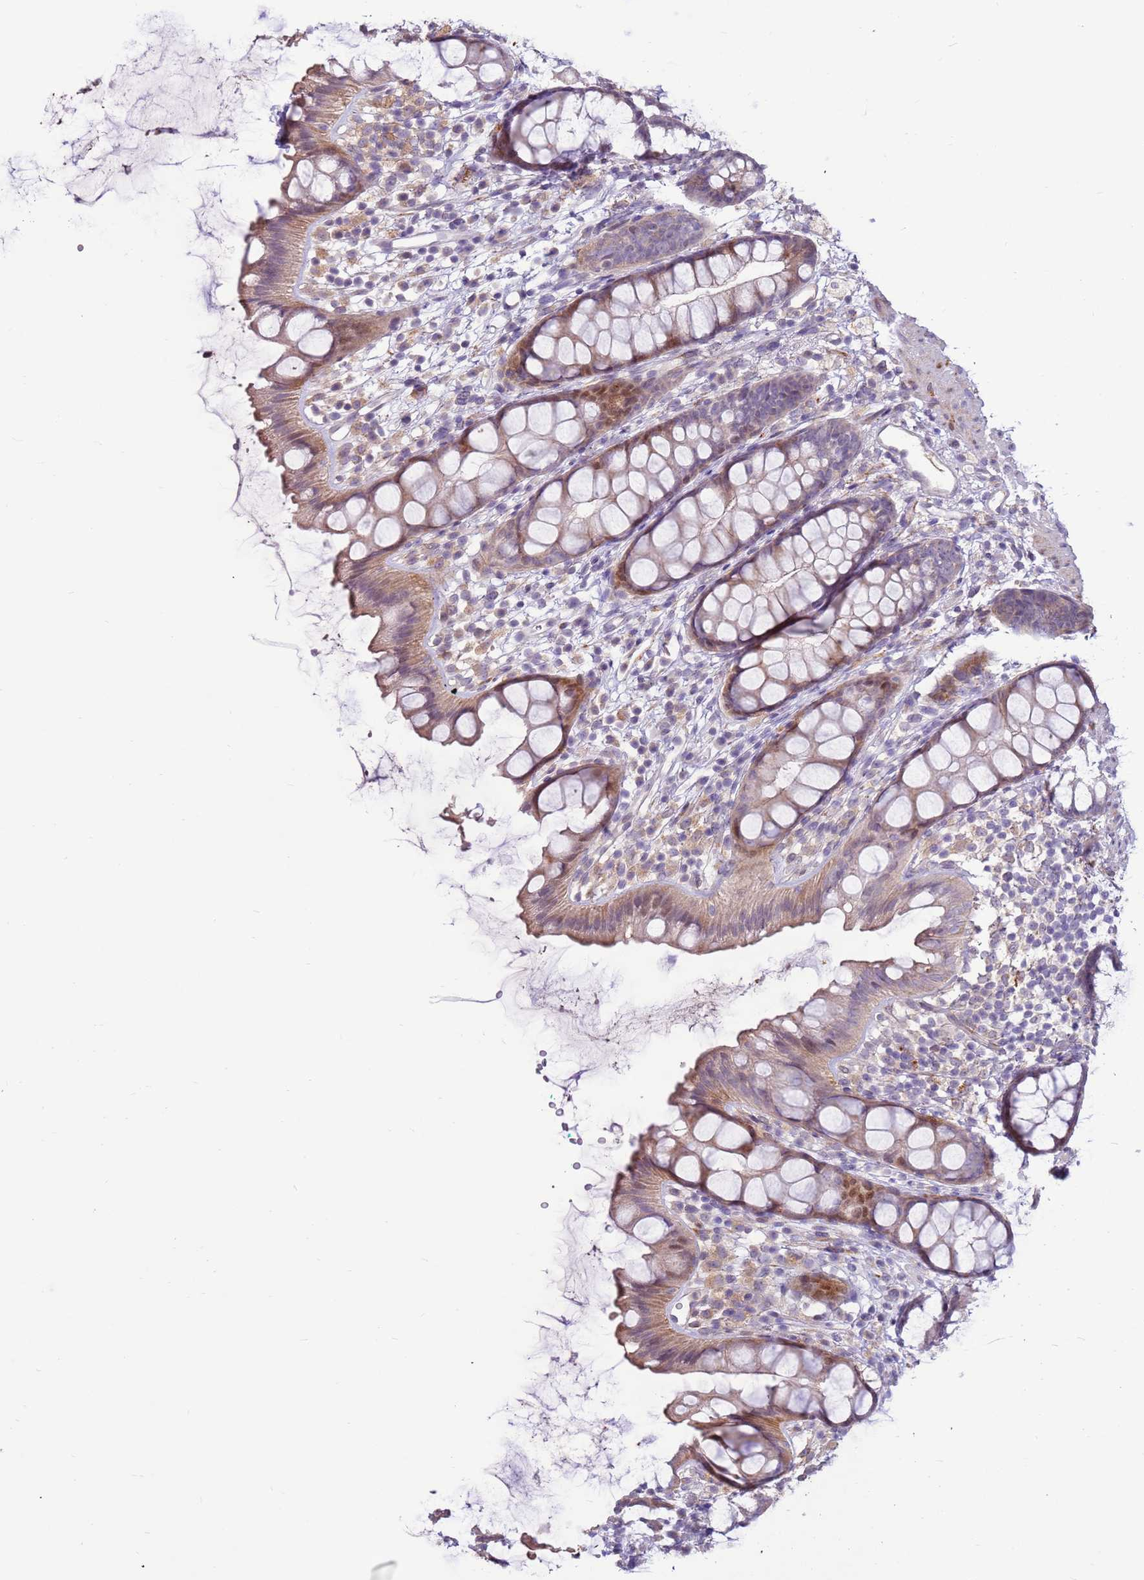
{"staining": {"intensity": "moderate", "quantity": ">75%", "location": "cytoplasmic/membranous,nuclear"}, "tissue": "rectum", "cell_type": "Glandular cells", "image_type": "normal", "snomed": [{"axis": "morphology", "description": "Normal tissue, NOS"}, {"axis": "topography", "description": "Rectum"}], "caption": "This is an image of IHC staining of benign rectum, which shows moderate staining in the cytoplasmic/membranous,nuclear of glandular cells.", "gene": "LGI4", "patient": {"sex": "female", "age": 65}}